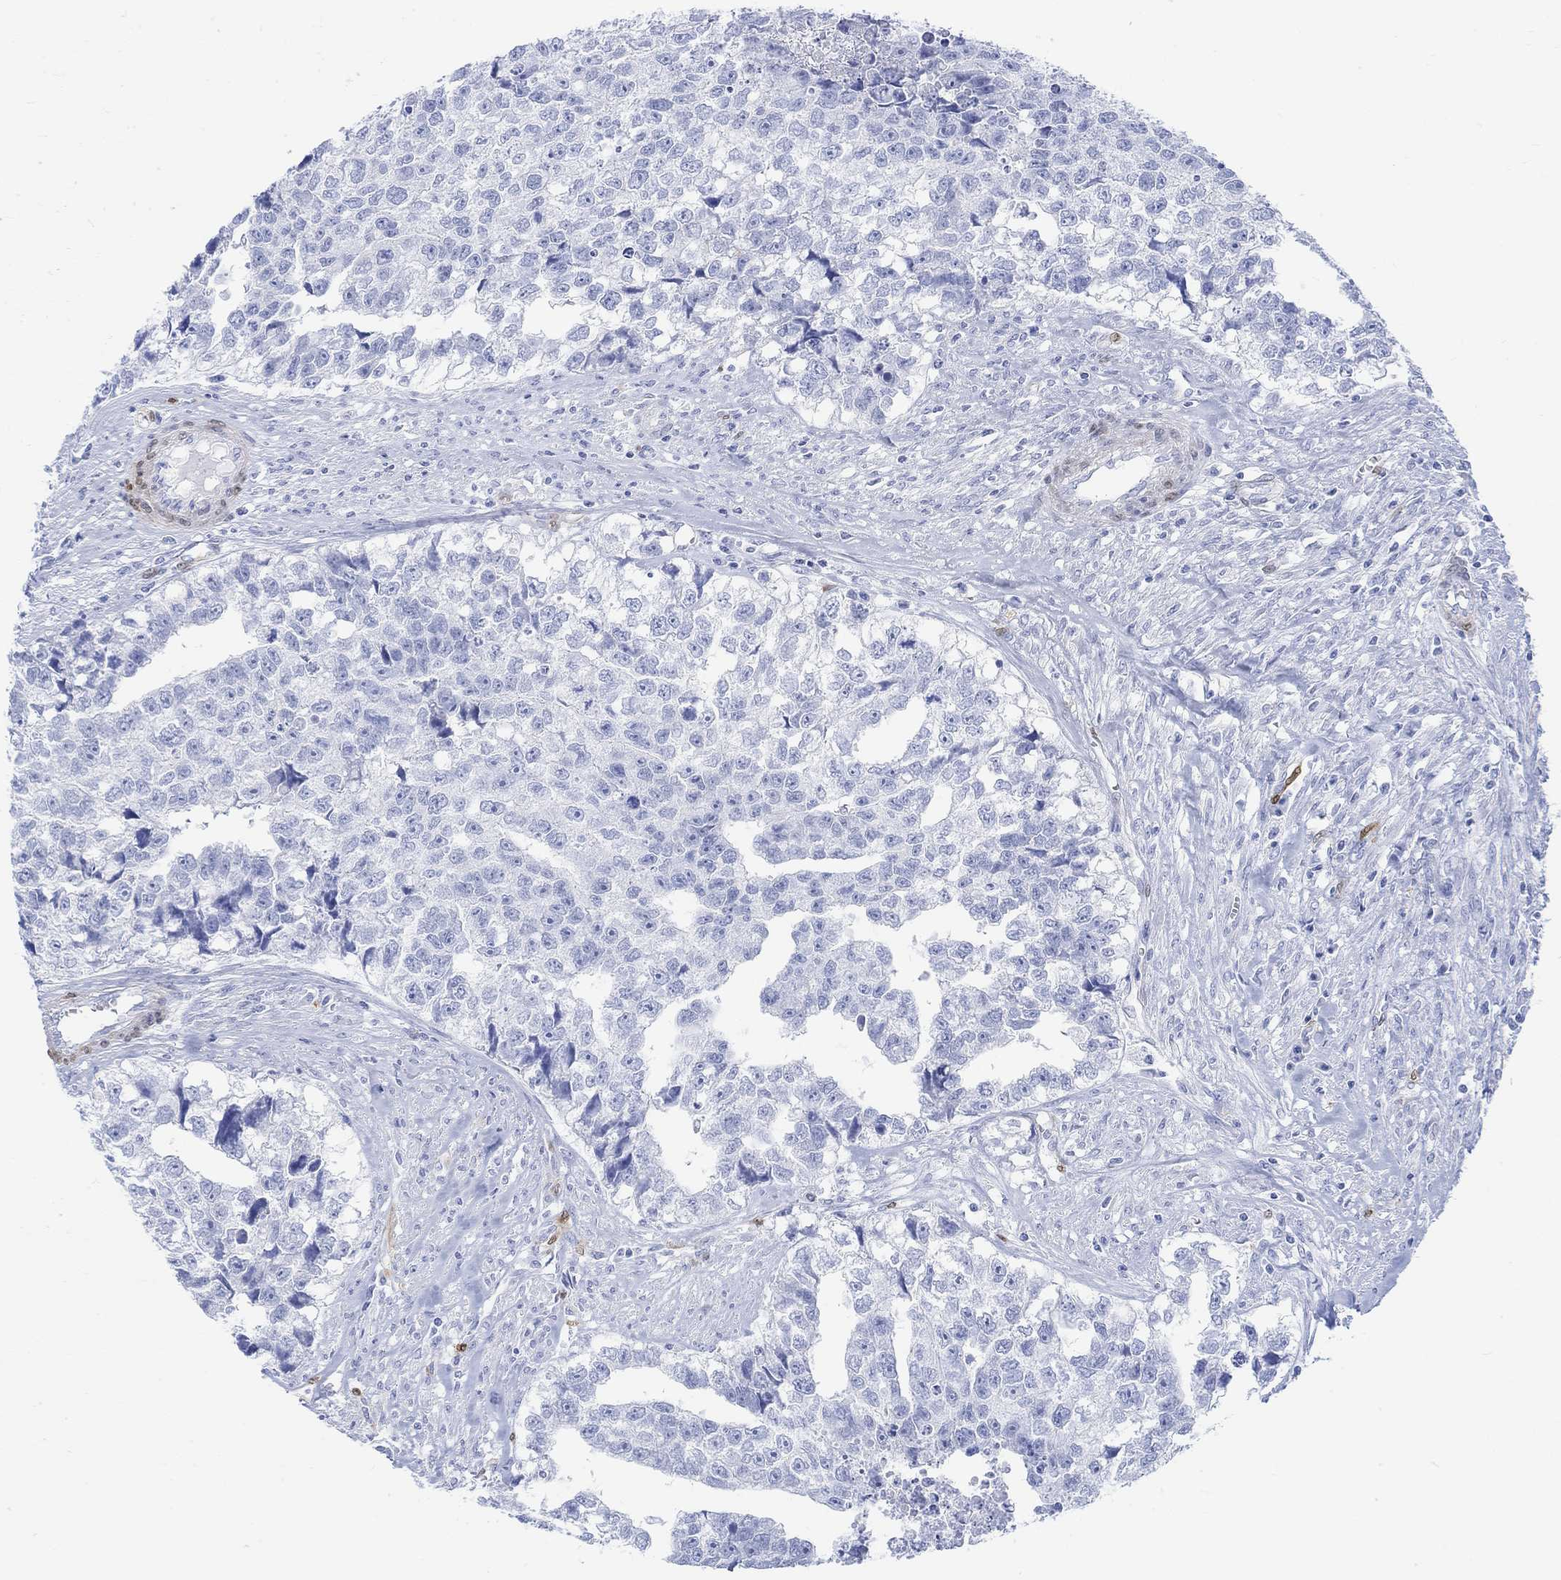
{"staining": {"intensity": "negative", "quantity": "none", "location": "none"}, "tissue": "testis cancer", "cell_type": "Tumor cells", "image_type": "cancer", "snomed": [{"axis": "morphology", "description": "Carcinoma, Embryonal, NOS"}, {"axis": "morphology", "description": "Teratoma, malignant, NOS"}, {"axis": "topography", "description": "Testis"}], "caption": "Immunohistochemical staining of testis embryonal carcinoma exhibits no significant staining in tumor cells.", "gene": "TPPP3", "patient": {"sex": "male", "age": 44}}